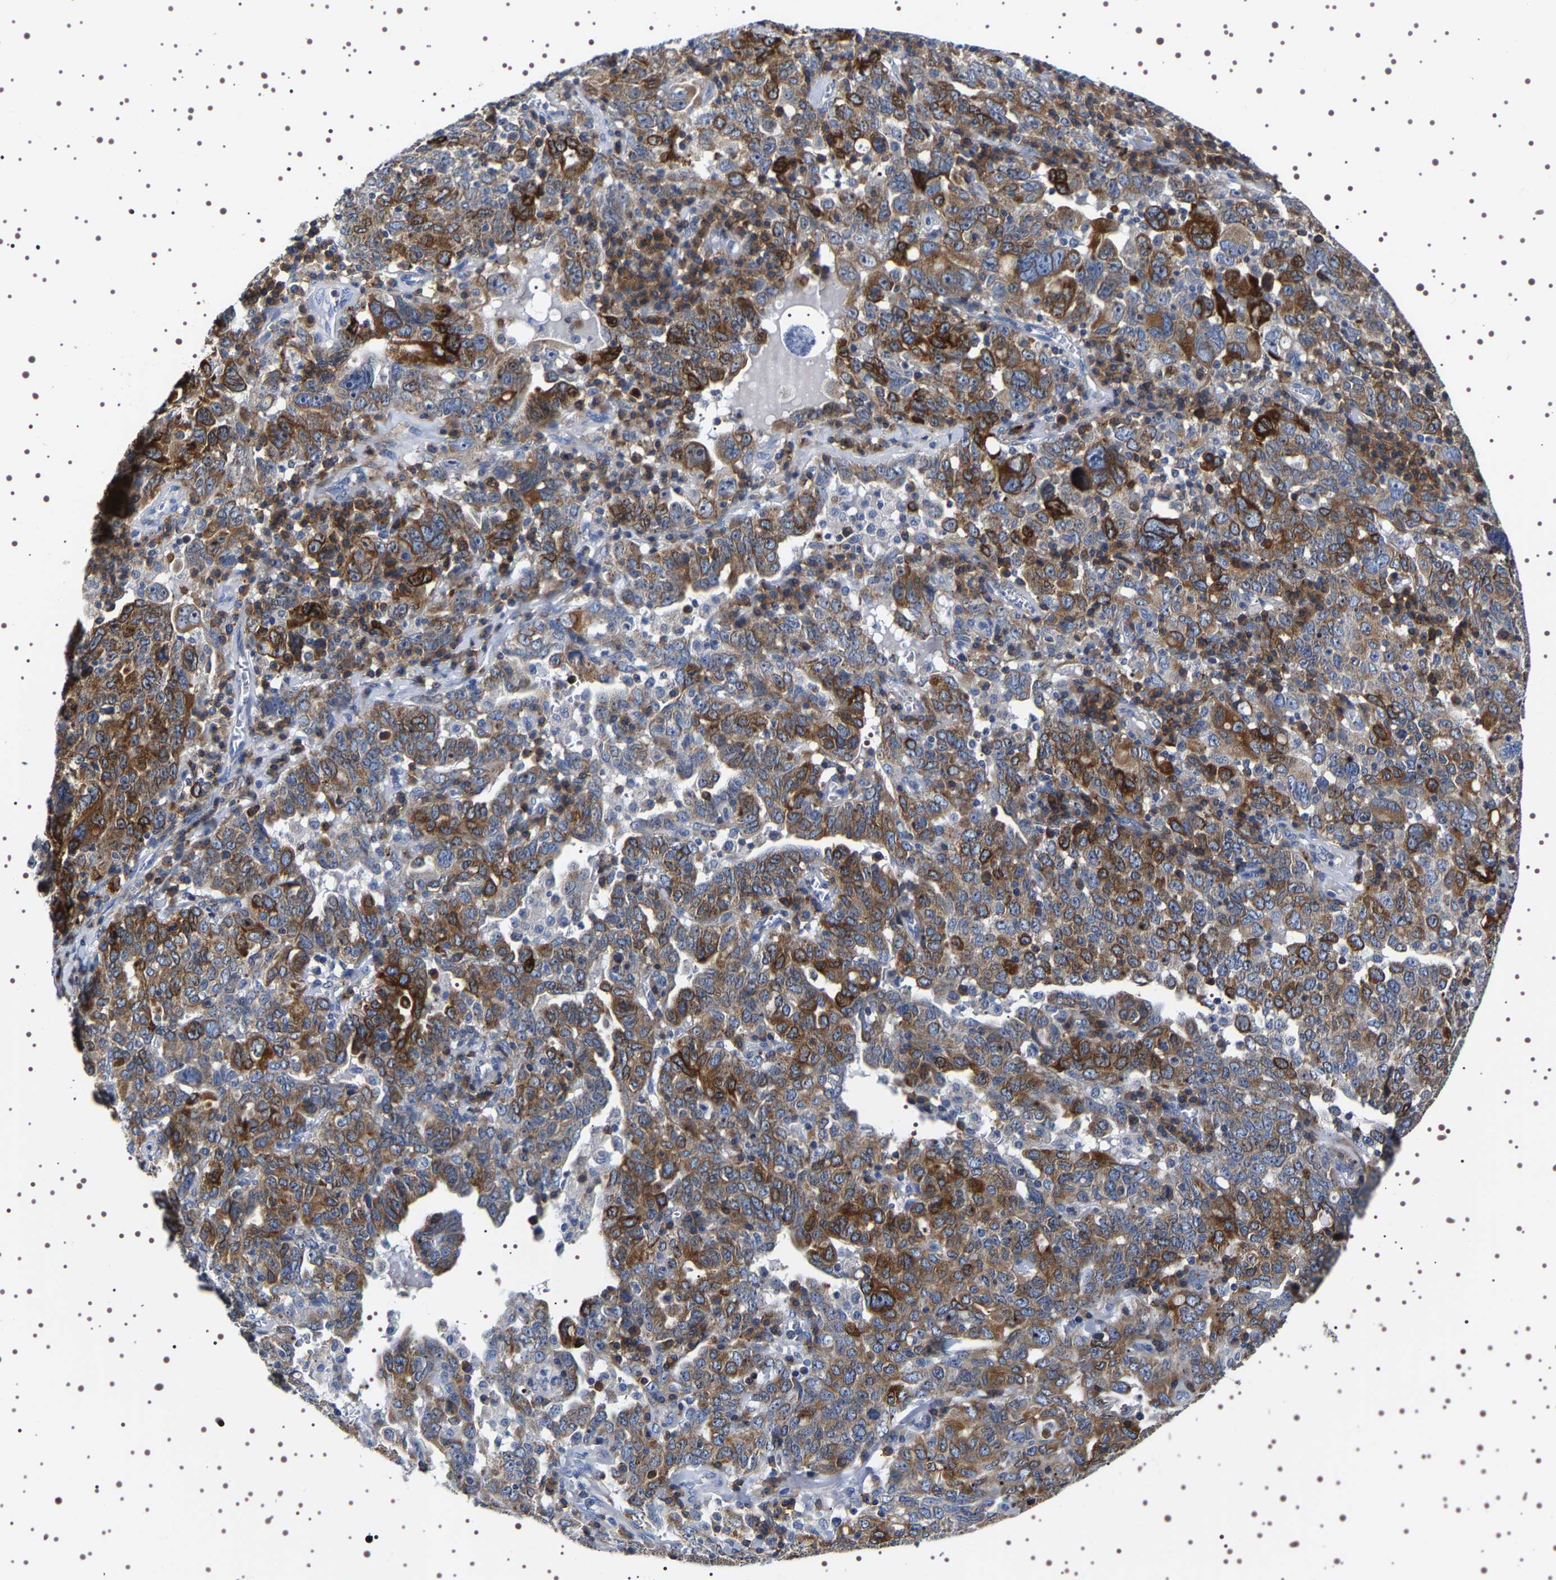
{"staining": {"intensity": "strong", "quantity": ">75%", "location": "cytoplasmic/membranous"}, "tissue": "ovarian cancer", "cell_type": "Tumor cells", "image_type": "cancer", "snomed": [{"axis": "morphology", "description": "Carcinoma, endometroid"}, {"axis": "topography", "description": "Ovary"}], "caption": "DAB (3,3'-diaminobenzidine) immunohistochemical staining of endometroid carcinoma (ovarian) exhibits strong cytoplasmic/membranous protein expression in approximately >75% of tumor cells.", "gene": "SQLE", "patient": {"sex": "female", "age": 62}}